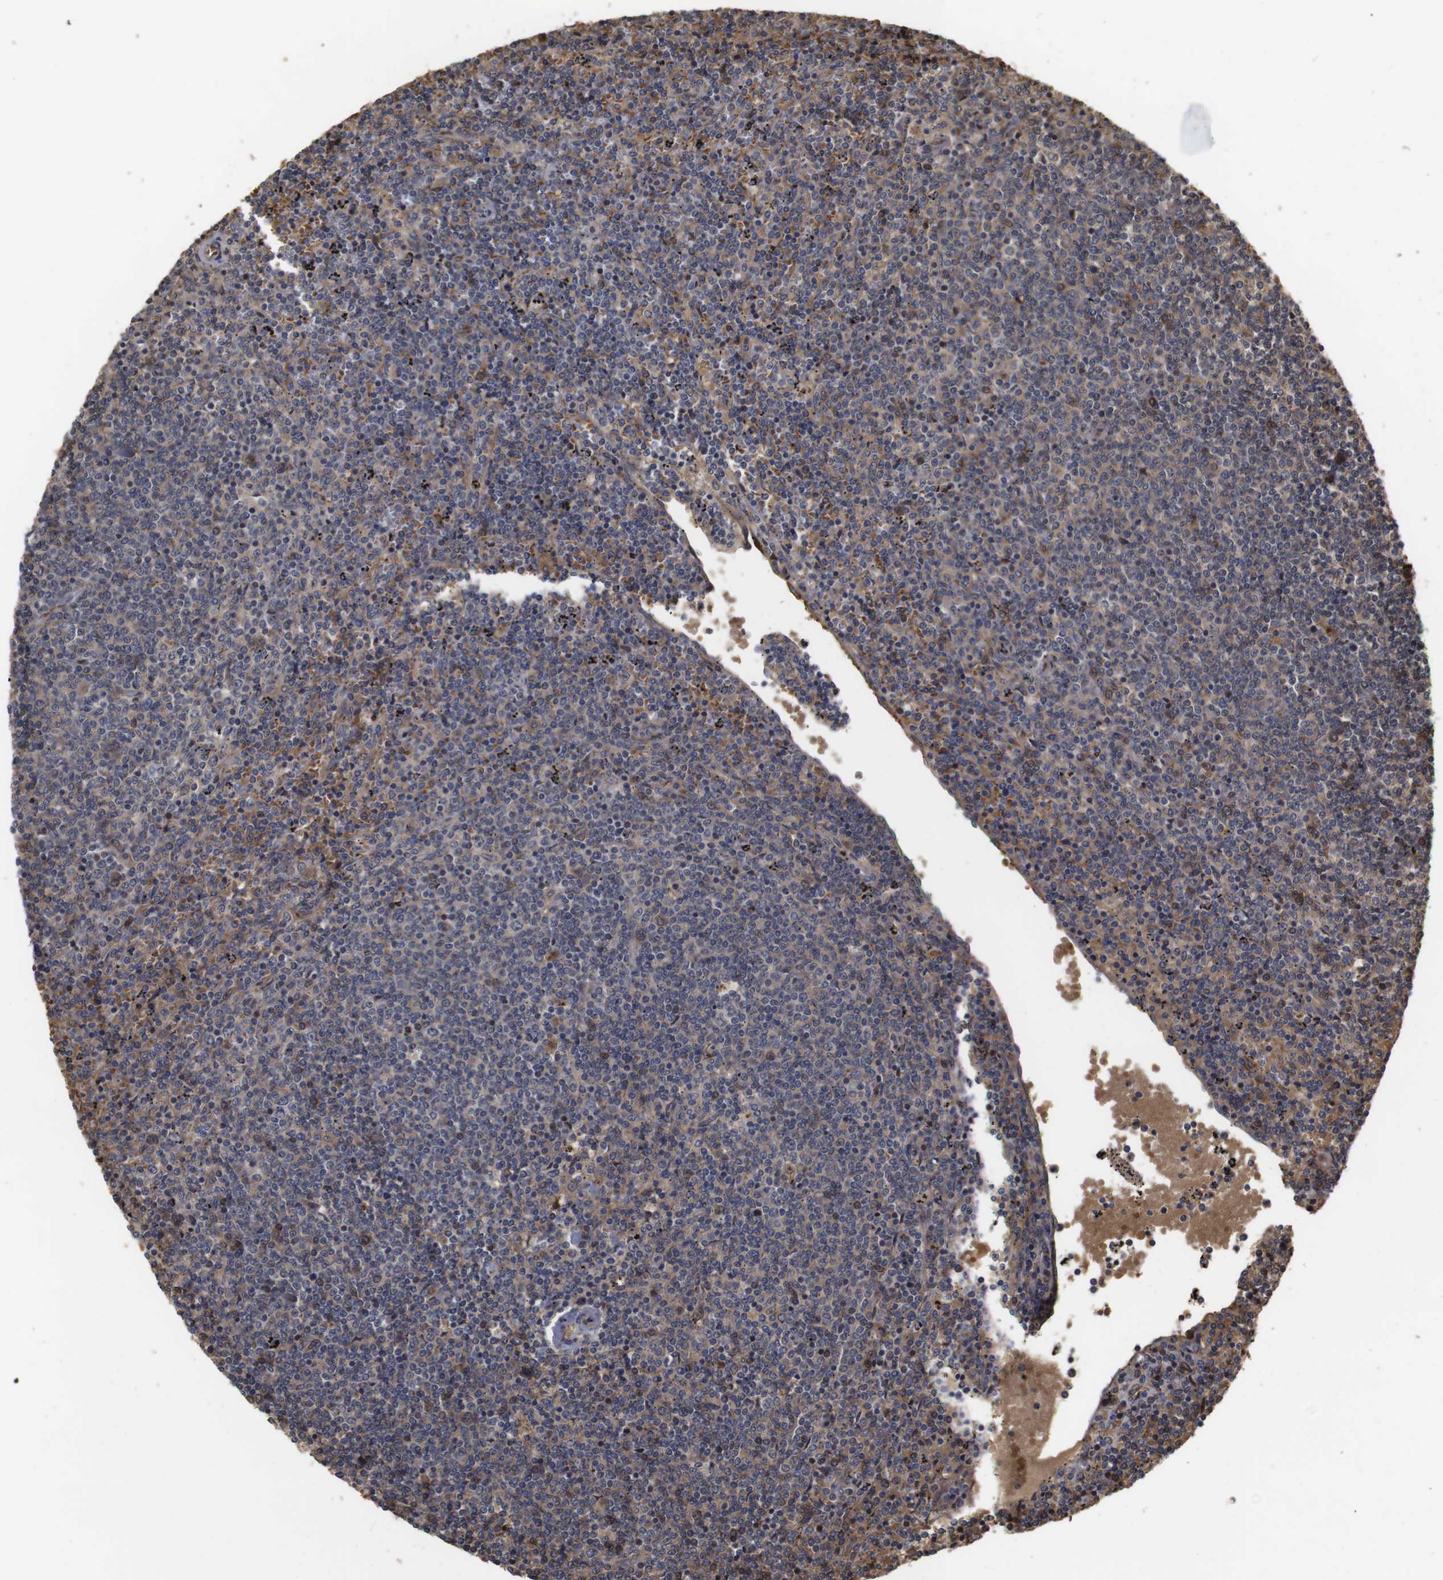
{"staining": {"intensity": "moderate", "quantity": ">75%", "location": "cytoplasmic/membranous"}, "tissue": "lymphoma", "cell_type": "Tumor cells", "image_type": "cancer", "snomed": [{"axis": "morphology", "description": "Malignant lymphoma, non-Hodgkin's type, Low grade"}, {"axis": "topography", "description": "Spleen"}], "caption": "An immunohistochemistry (IHC) micrograph of neoplastic tissue is shown. Protein staining in brown labels moderate cytoplasmic/membranous positivity in malignant lymphoma, non-Hodgkin's type (low-grade) within tumor cells.", "gene": "PTPN14", "patient": {"sex": "female", "age": 50}}